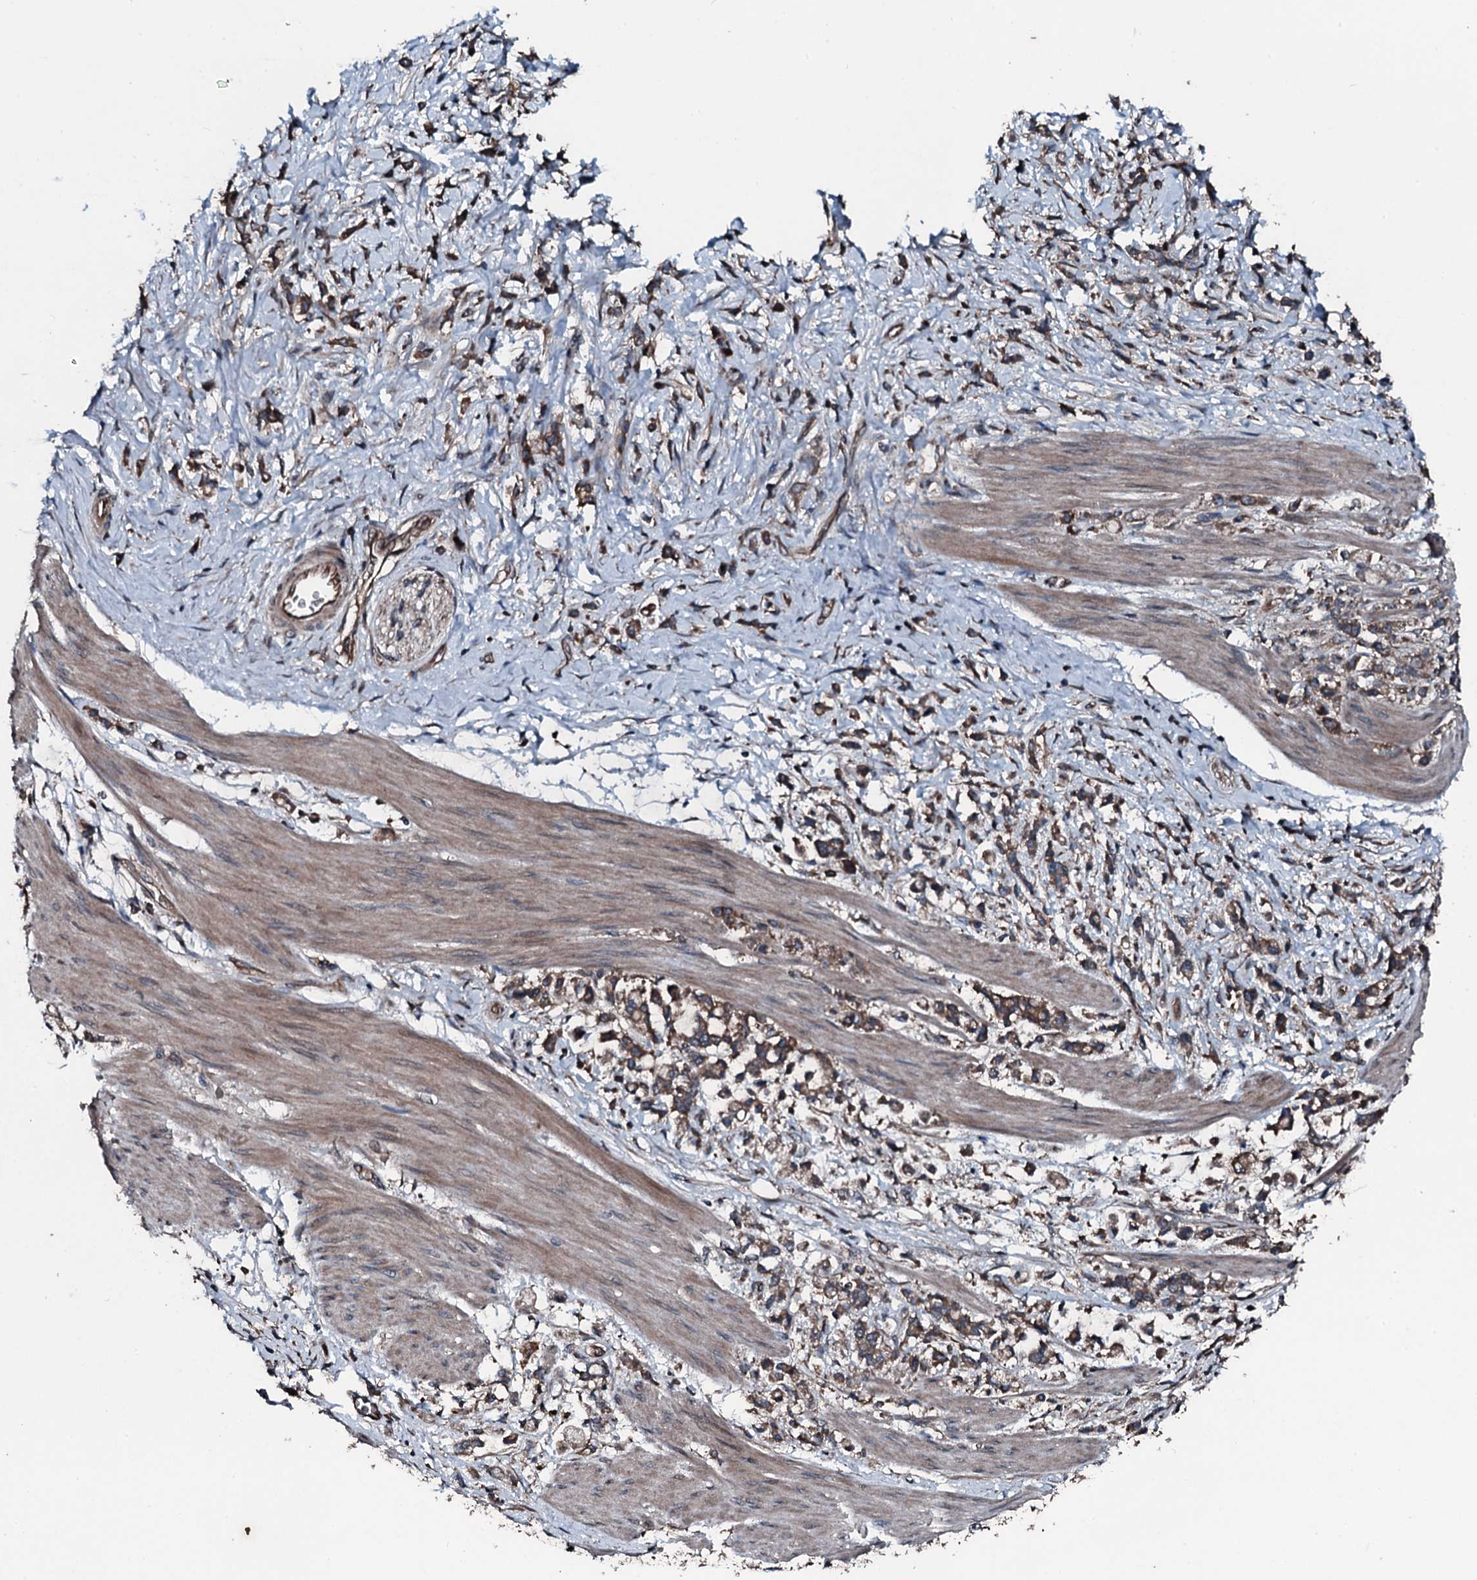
{"staining": {"intensity": "moderate", "quantity": ">75%", "location": "cytoplasmic/membranous"}, "tissue": "stomach cancer", "cell_type": "Tumor cells", "image_type": "cancer", "snomed": [{"axis": "morphology", "description": "Adenocarcinoma, NOS"}, {"axis": "topography", "description": "Stomach"}], "caption": "This histopathology image shows IHC staining of stomach cancer, with medium moderate cytoplasmic/membranous expression in about >75% of tumor cells.", "gene": "AARS1", "patient": {"sex": "female", "age": 60}}